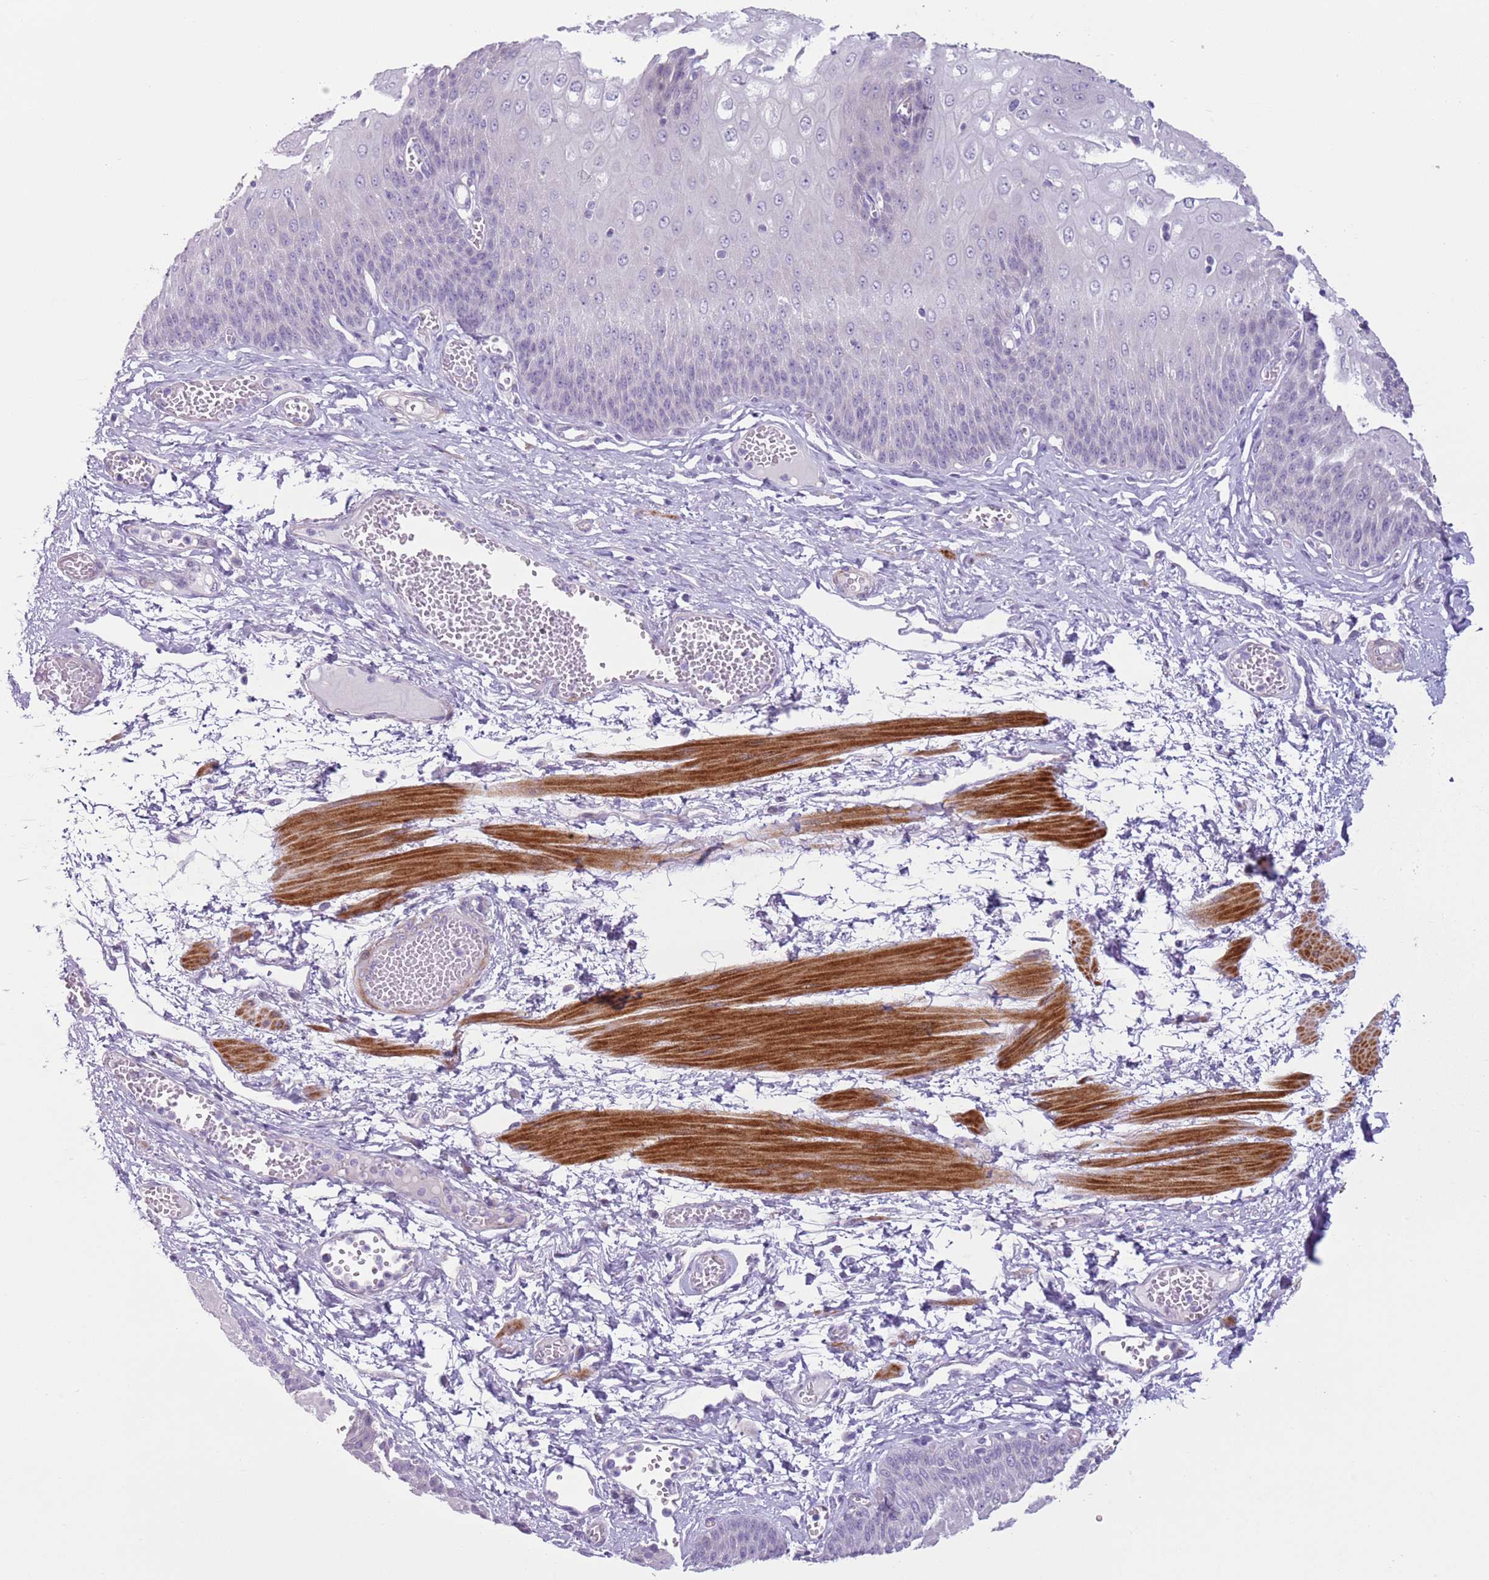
{"staining": {"intensity": "negative", "quantity": "none", "location": "none"}, "tissue": "esophagus", "cell_type": "Squamous epithelial cells", "image_type": "normal", "snomed": [{"axis": "morphology", "description": "Normal tissue, NOS"}, {"axis": "topography", "description": "Esophagus"}], "caption": "IHC of unremarkable esophagus shows no staining in squamous epithelial cells. (DAB IHC, high magnification).", "gene": "ZNF239", "patient": {"sex": "male", "age": 60}}